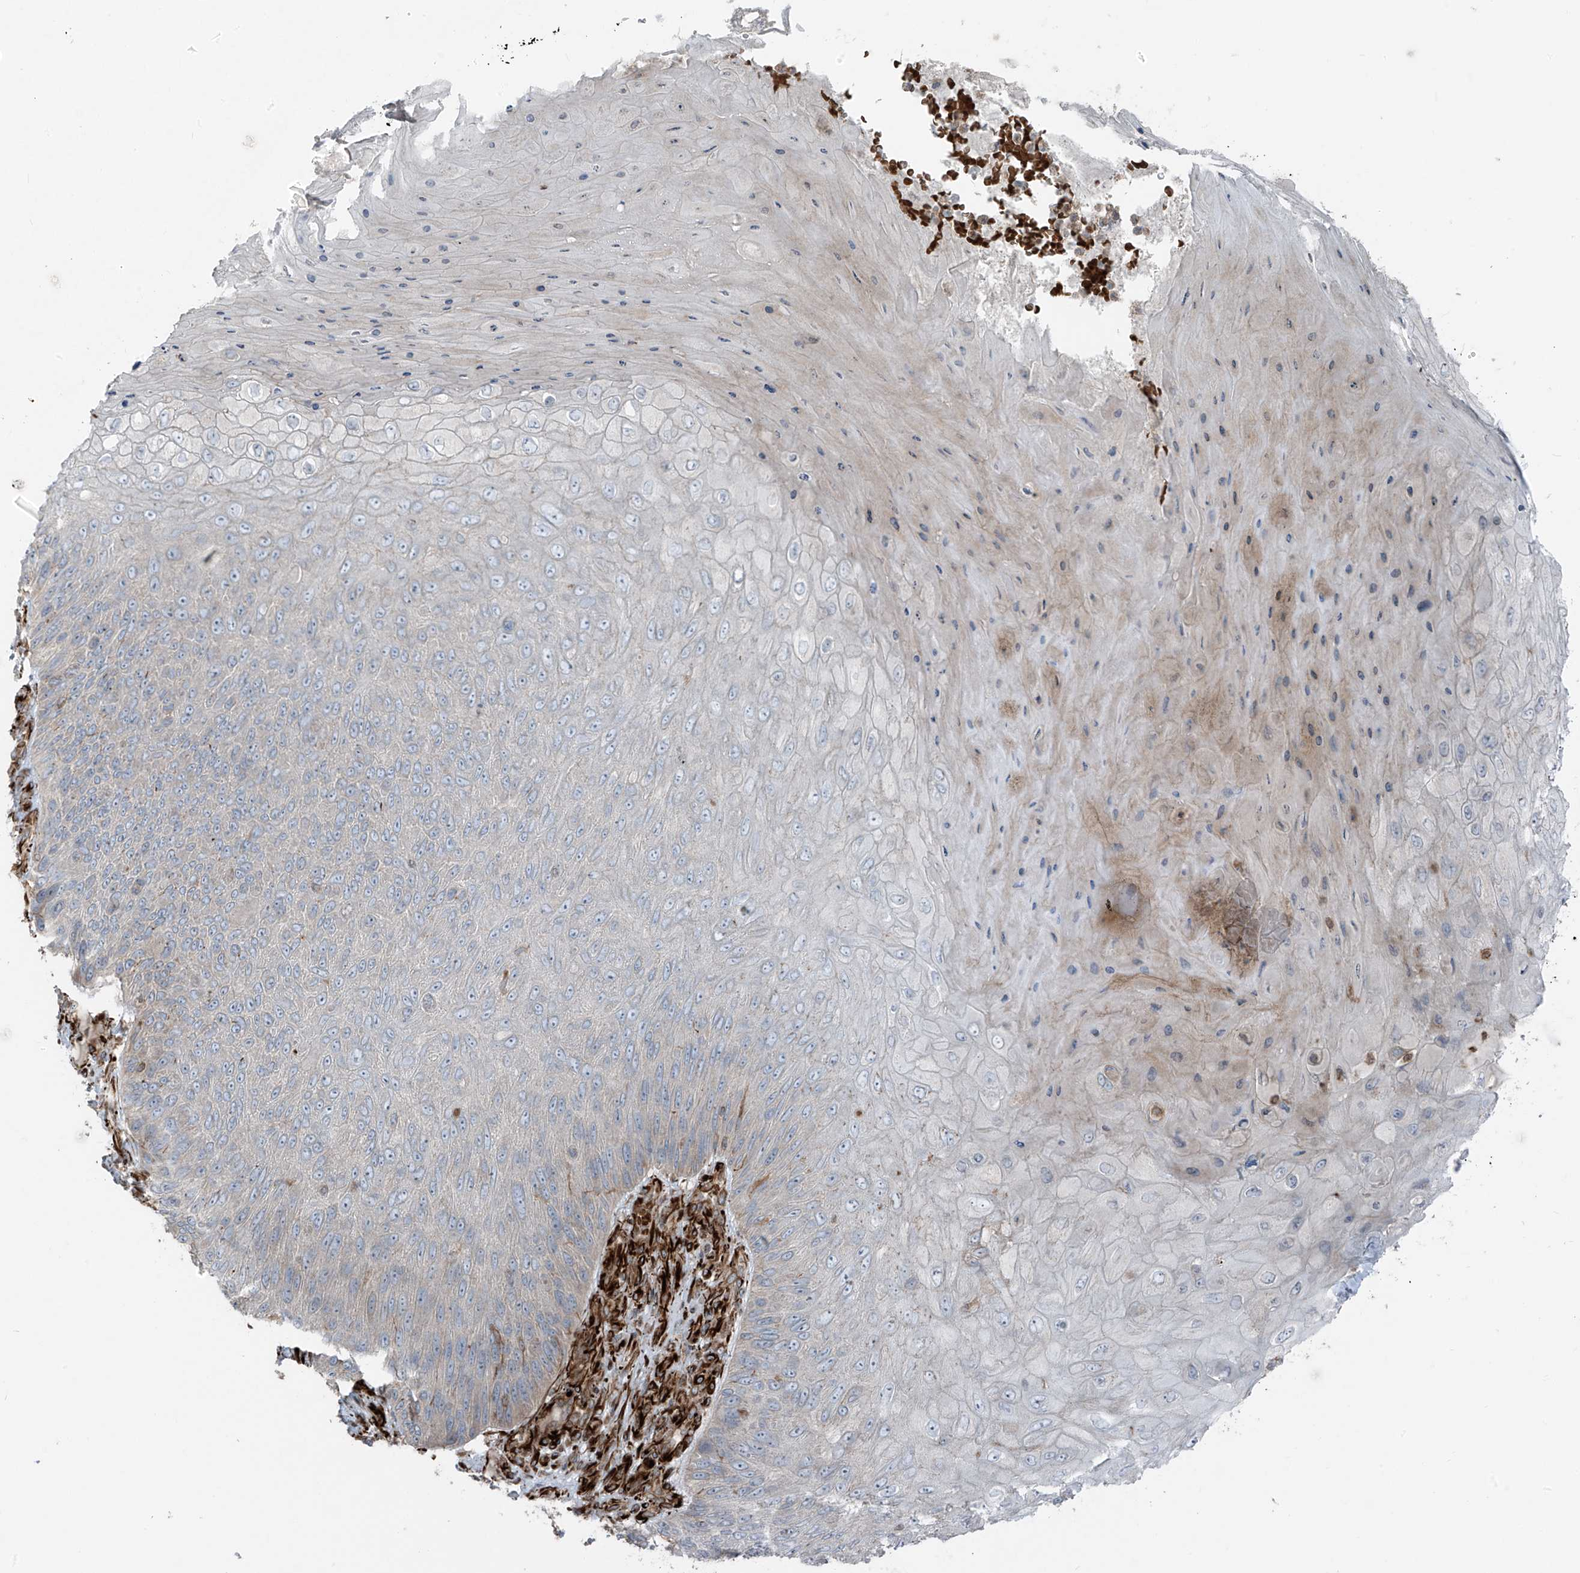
{"staining": {"intensity": "weak", "quantity": "<25%", "location": "cytoplasmic/membranous"}, "tissue": "skin cancer", "cell_type": "Tumor cells", "image_type": "cancer", "snomed": [{"axis": "morphology", "description": "Squamous cell carcinoma, NOS"}, {"axis": "topography", "description": "Skin"}], "caption": "IHC photomicrograph of skin squamous cell carcinoma stained for a protein (brown), which displays no expression in tumor cells.", "gene": "ERLEC1", "patient": {"sex": "female", "age": 88}}